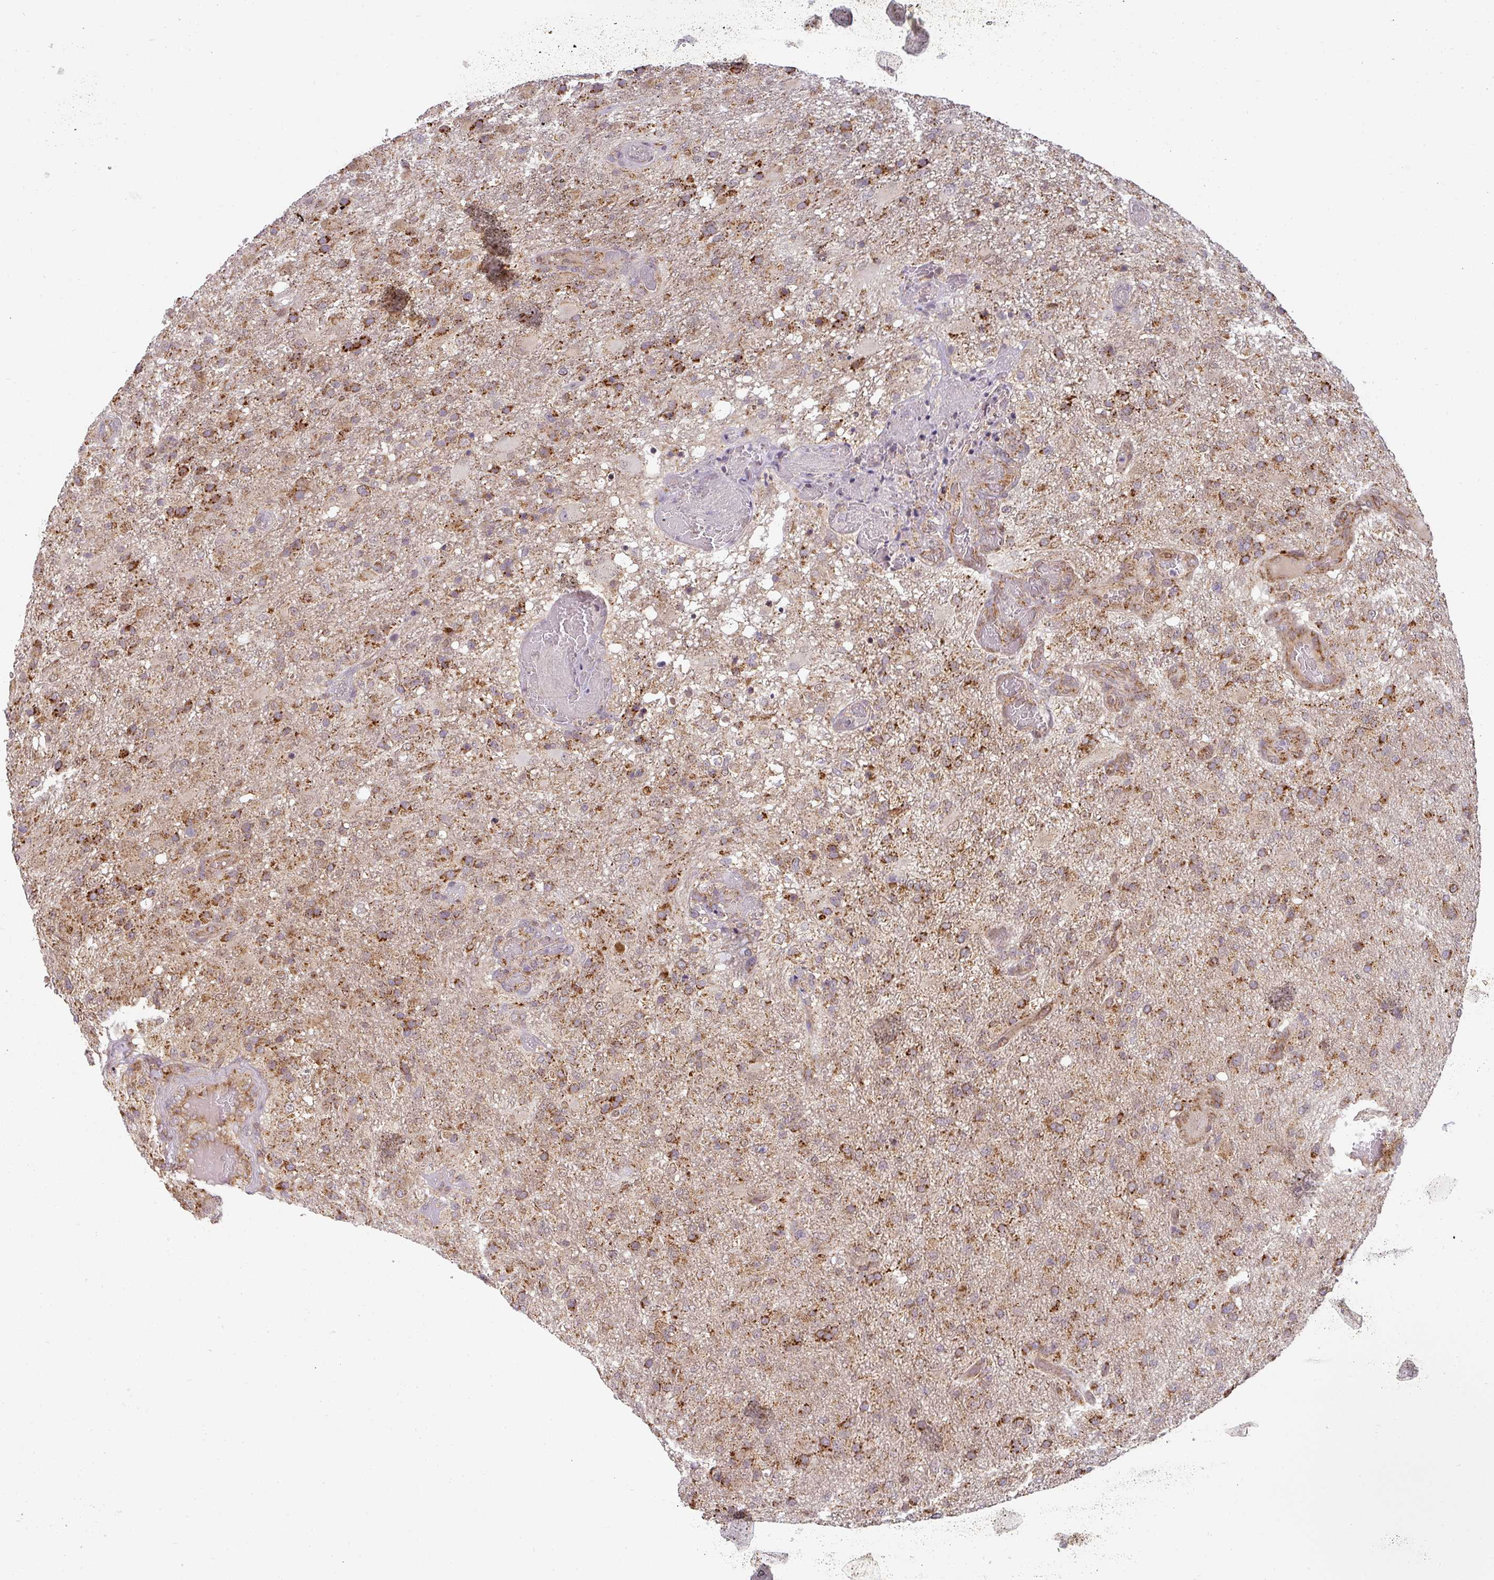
{"staining": {"intensity": "moderate", "quantity": ">75%", "location": "cytoplasmic/membranous"}, "tissue": "glioma", "cell_type": "Tumor cells", "image_type": "cancer", "snomed": [{"axis": "morphology", "description": "Glioma, malignant, High grade"}, {"axis": "topography", "description": "Brain"}], "caption": "An IHC micrograph of neoplastic tissue is shown. Protein staining in brown labels moderate cytoplasmic/membranous positivity in glioma within tumor cells.", "gene": "MRPS16", "patient": {"sex": "female", "age": 74}}